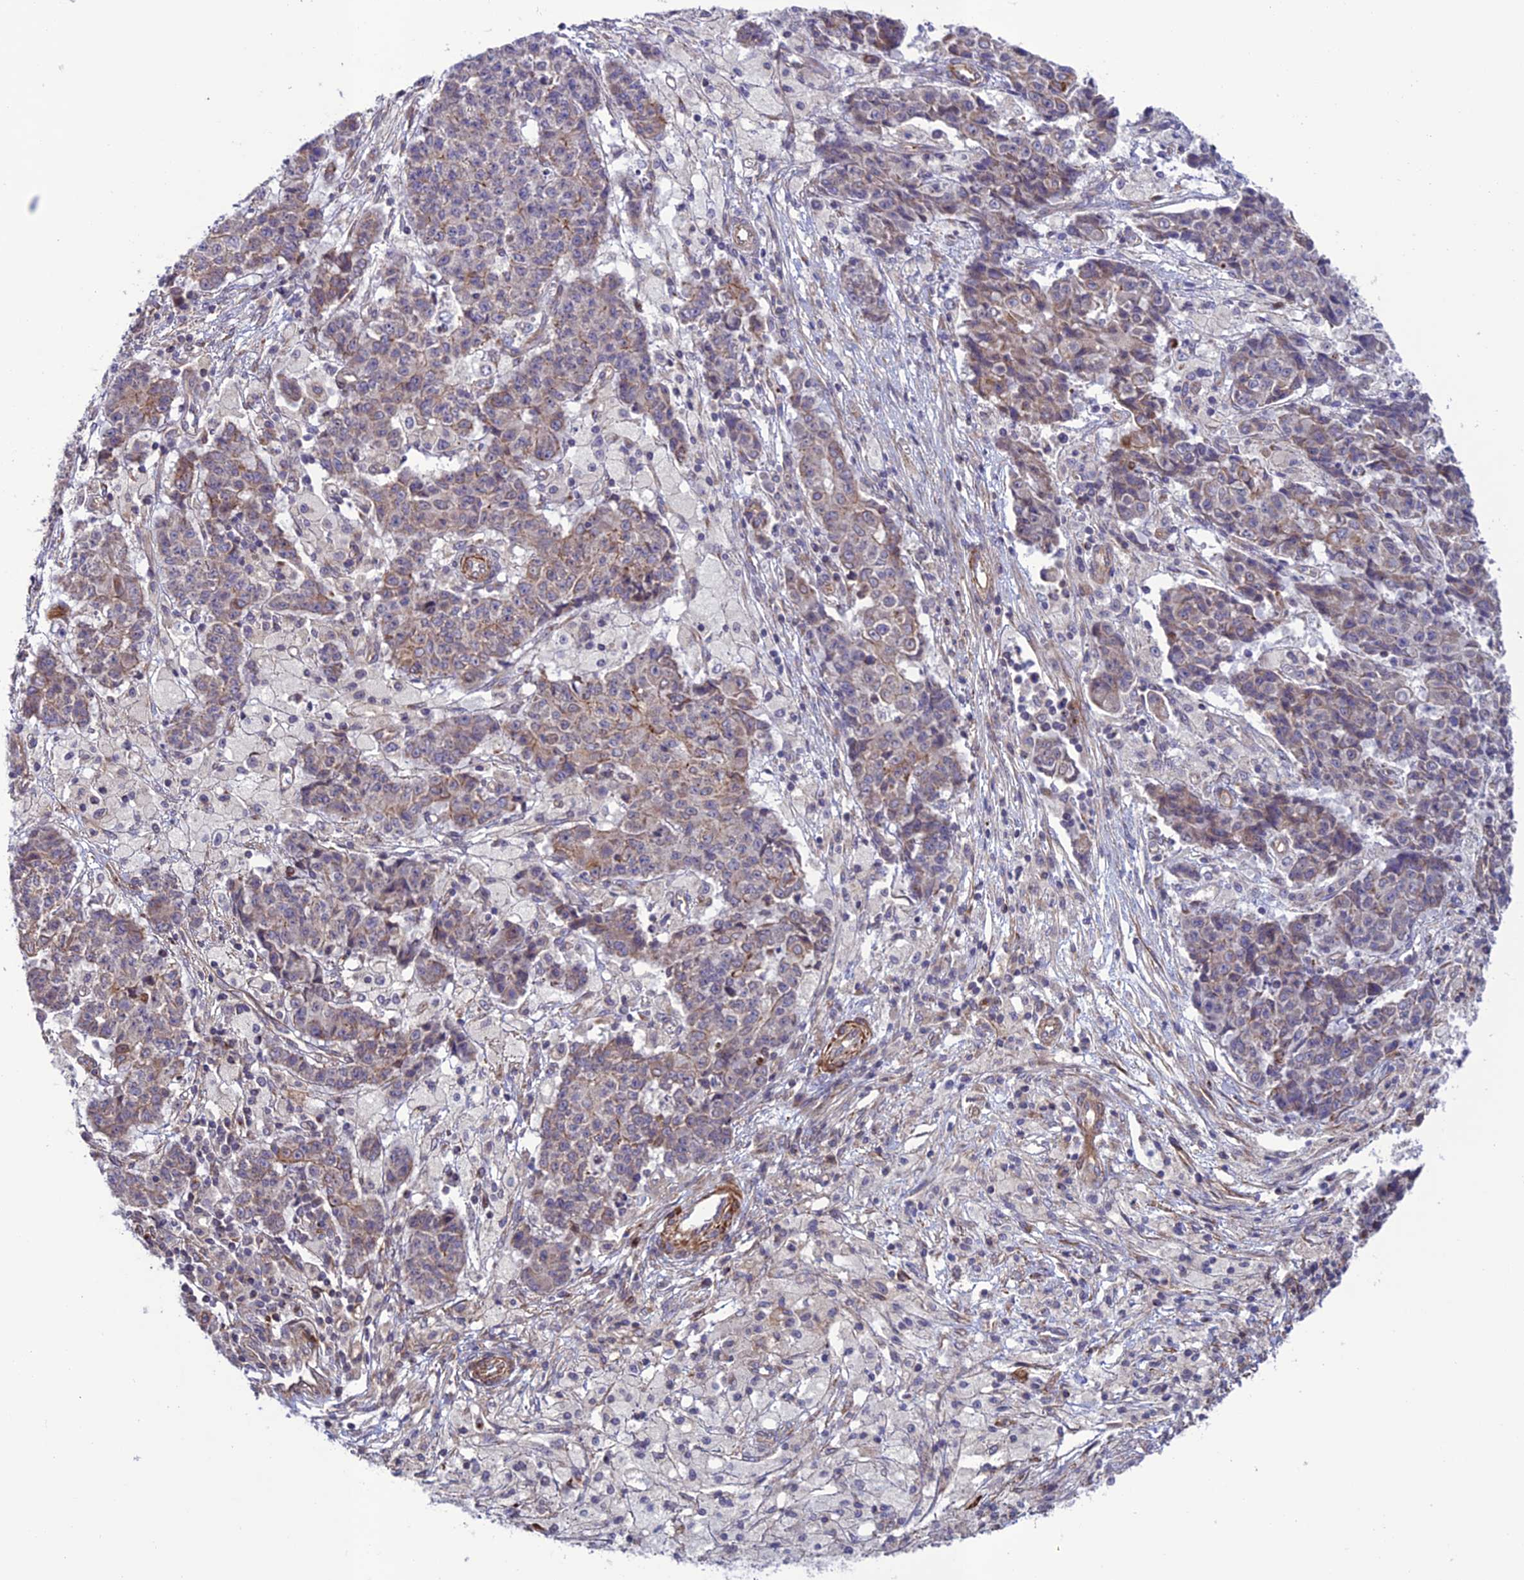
{"staining": {"intensity": "weak", "quantity": "<25%", "location": "cytoplasmic/membranous"}, "tissue": "ovarian cancer", "cell_type": "Tumor cells", "image_type": "cancer", "snomed": [{"axis": "morphology", "description": "Carcinoma, endometroid"}, {"axis": "topography", "description": "Ovary"}], "caption": "The IHC micrograph has no significant positivity in tumor cells of endometroid carcinoma (ovarian) tissue.", "gene": "TNIP3", "patient": {"sex": "female", "age": 42}}